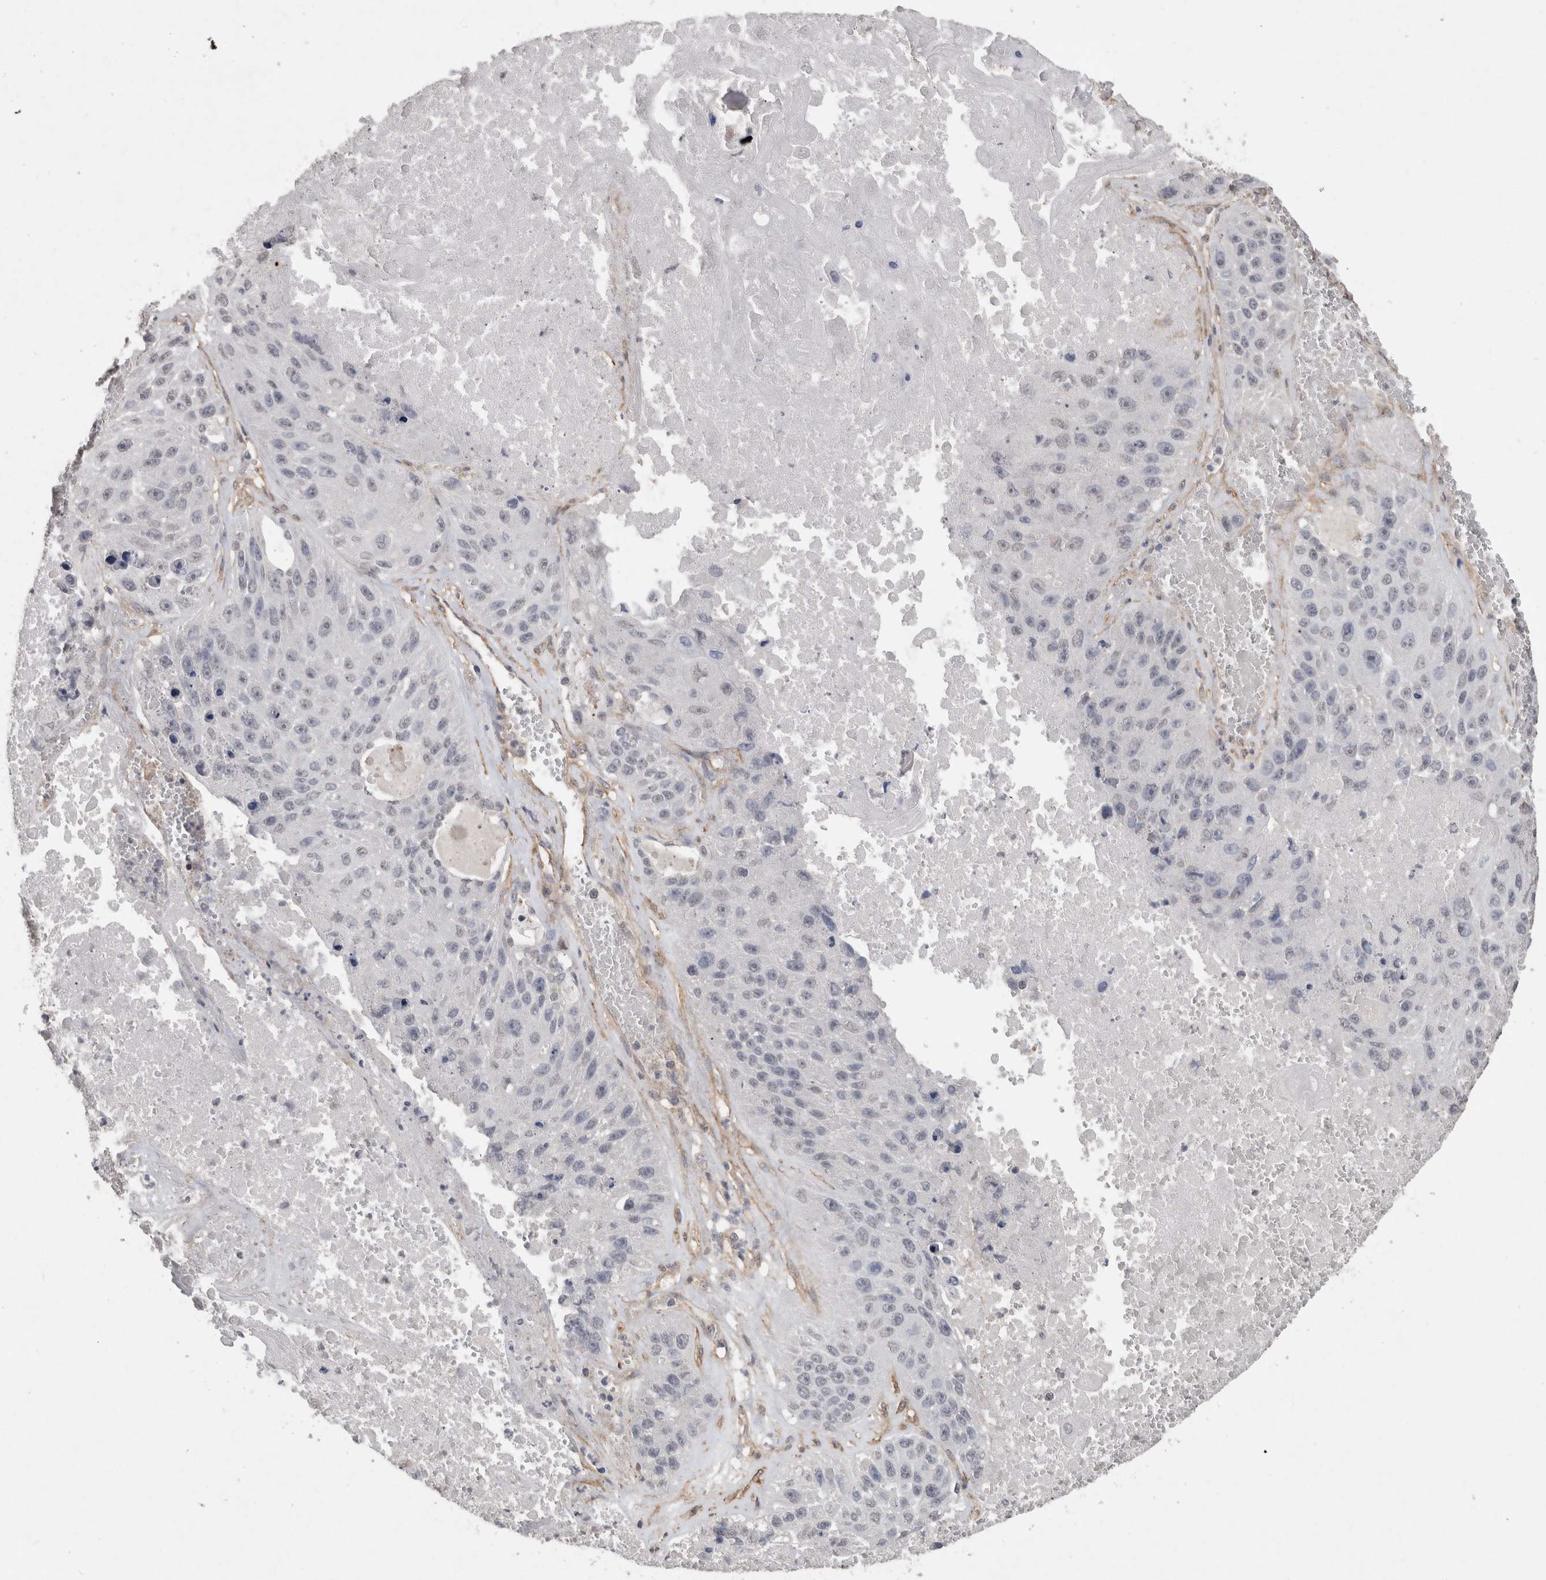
{"staining": {"intensity": "negative", "quantity": "none", "location": "none"}, "tissue": "lung cancer", "cell_type": "Tumor cells", "image_type": "cancer", "snomed": [{"axis": "morphology", "description": "Squamous cell carcinoma, NOS"}, {"axis": "topography", "description": "Lung"}], "caption": "Photomicrograph shows no protein staining in tumor cells of lung cancer (squamous cell carcinoma) tissue.", "gene": "RECK", "patient": {"sex": "male", "age": 61}}